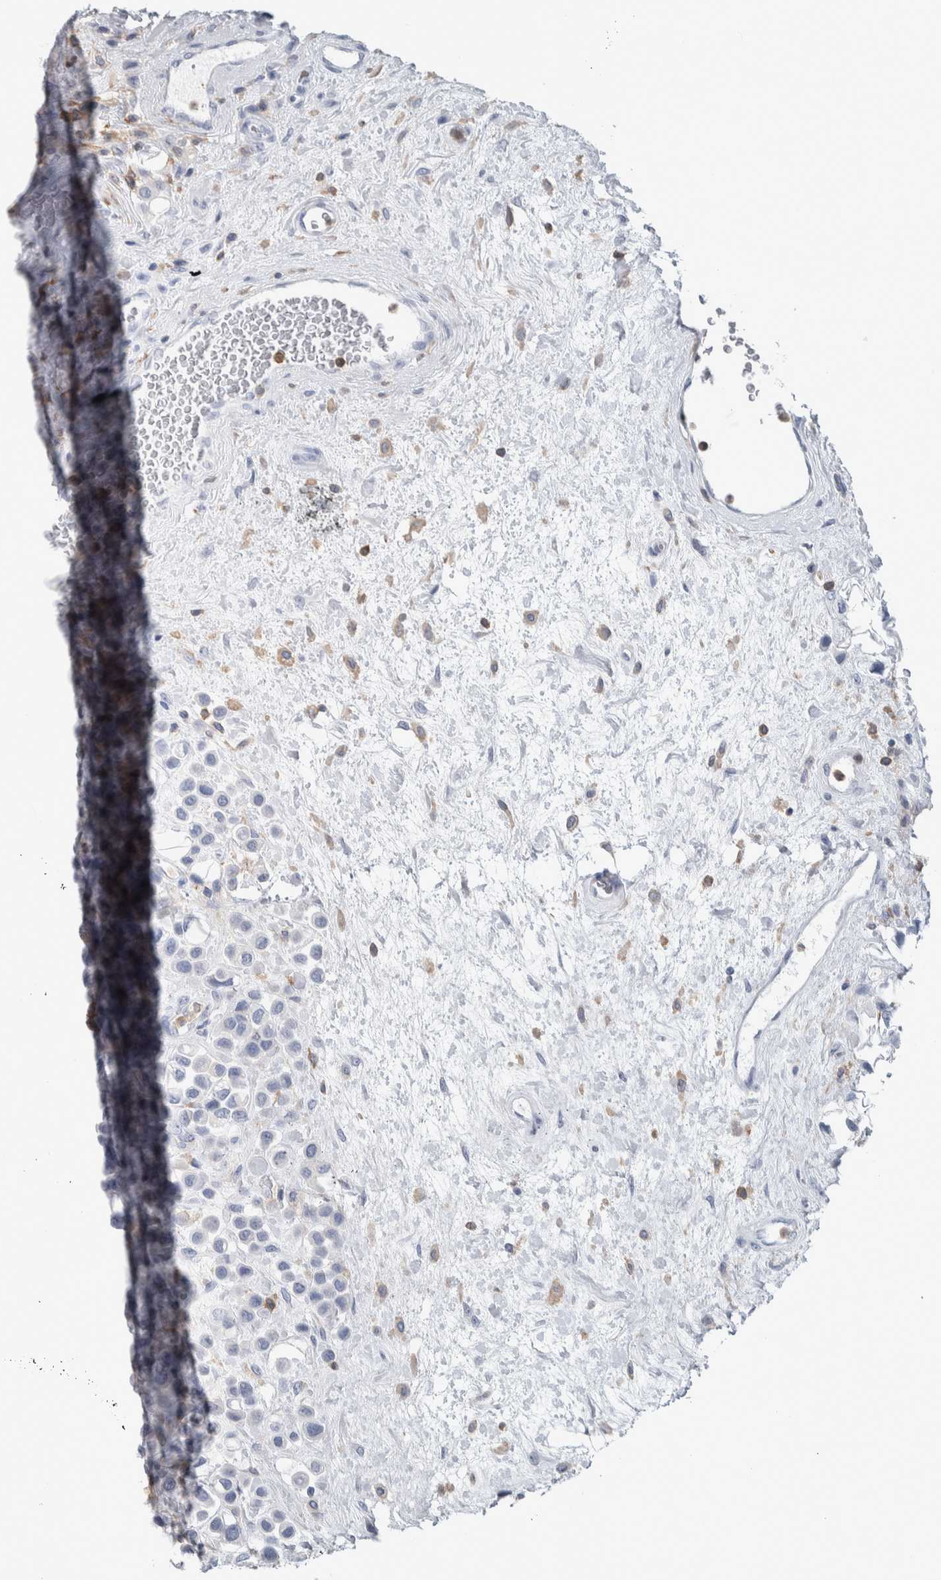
{"staining": {"intensity": "negative", "quantity": "none", "location": "none"}, "tissue": "urothelial cancer", "cell_type": "Tumor cells", "image_type": "cancer", "snomed": [{"axis": "morphology", "description": "Urothelial carcinoma, High grade"}, {"axis": "topography", "description": "Urinary bladder"}], "caption": "Tumor cells are negative for protein expression in human urothelial carcinoma (high-grade).", "gene": "SKAP2", "patient": {"sex": "male", "age": 50}}